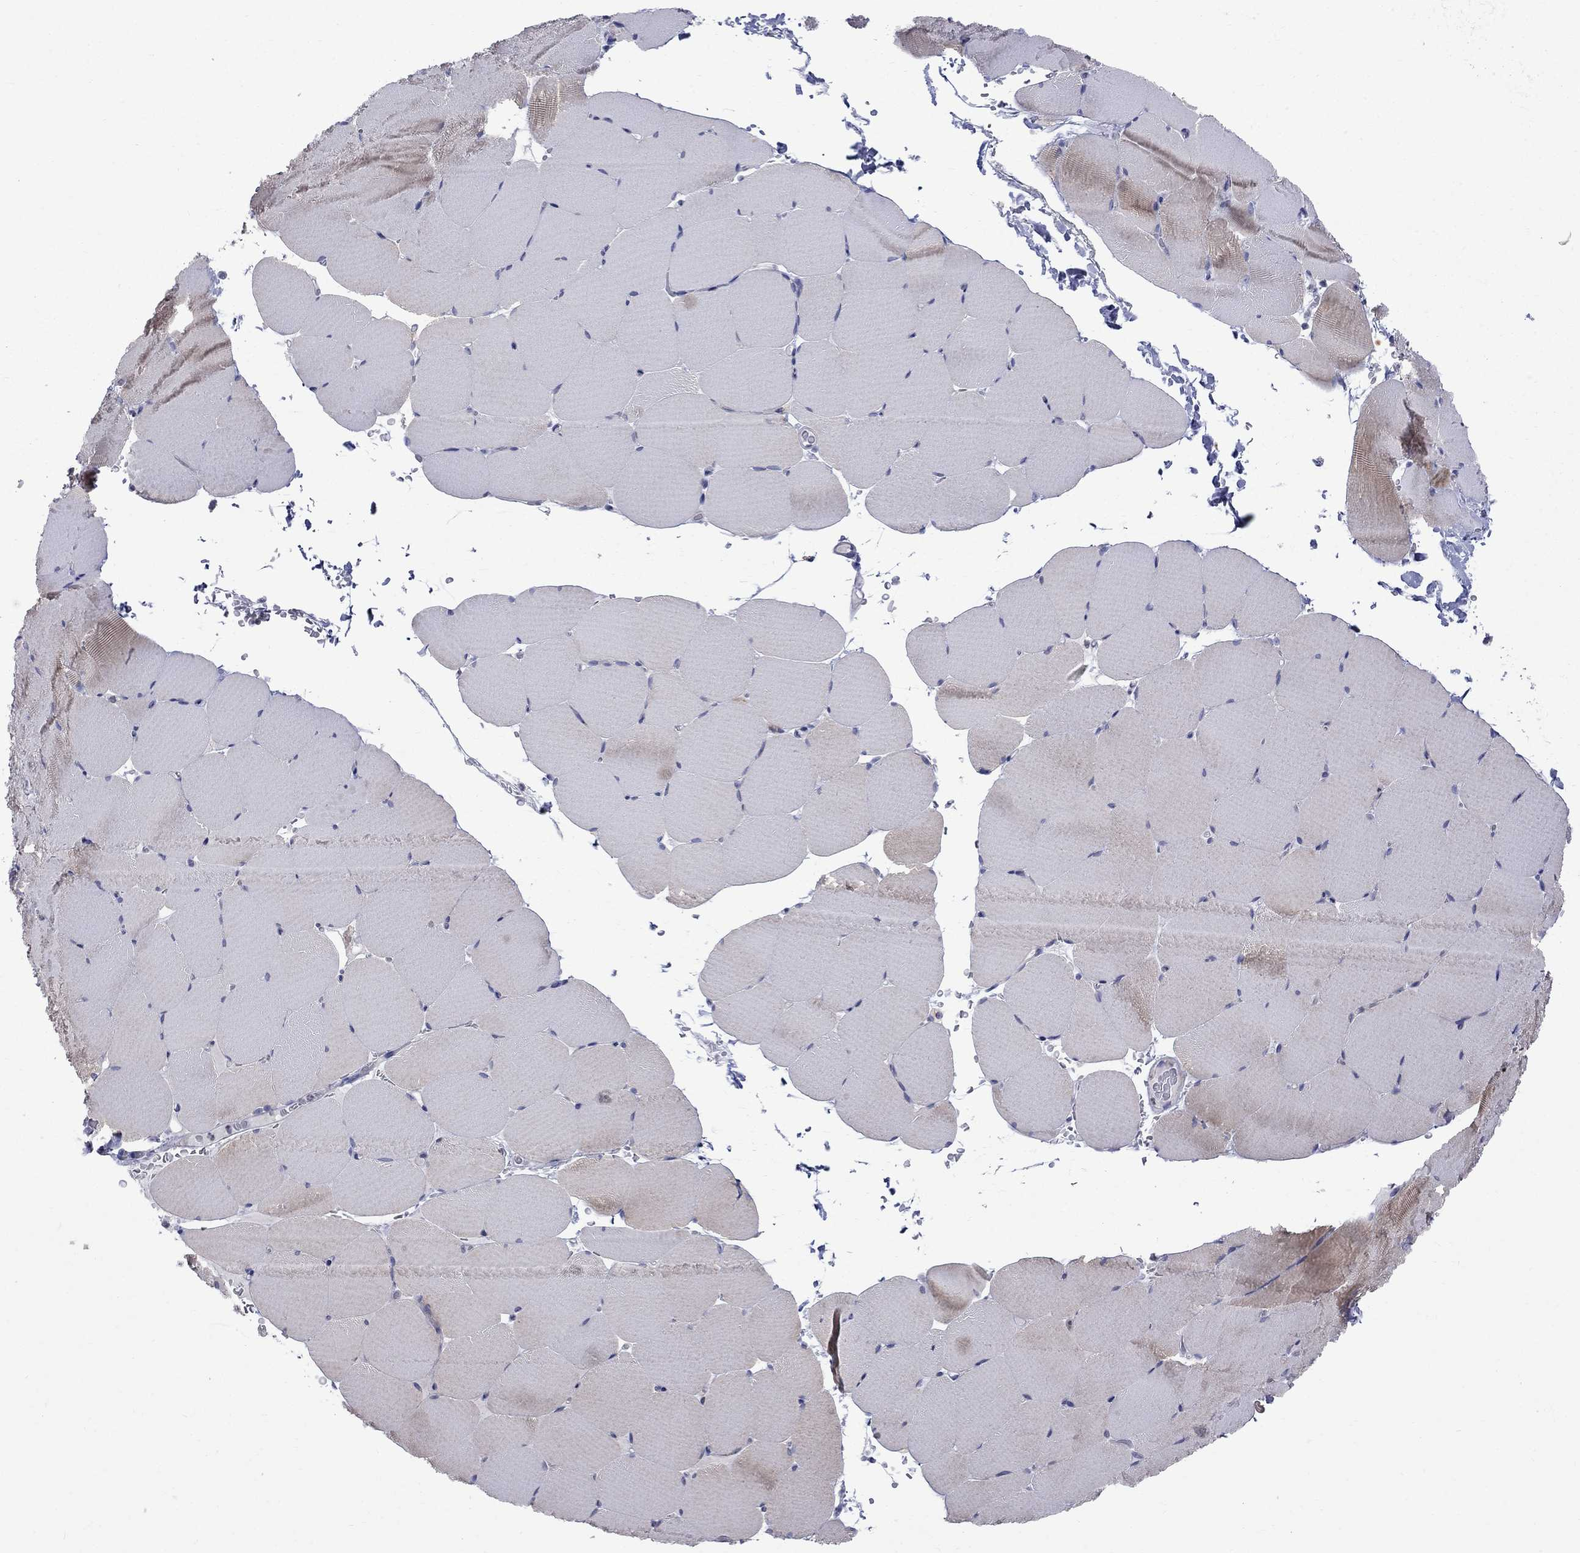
{"staining": {"intensity": "weak", "quantity": "<25%", "location": "cytoplasmic/membranous"}, "tissue": "skeletal muscle", "cell_type": "Myocytes", "image_type": "normal", "snomed": [{"axis": "morphology", "description": "Normal tissue, NOS"}, {"axis": "topography", "description": "Skeletal muscle"}], "caption": "This is a histopathology image of immunohistochemistry staining of normal skeletal muscle, which shows no positivity in myocytes.", "gene": "ASNS", "patient": {"sex": "female", "age": 37}}